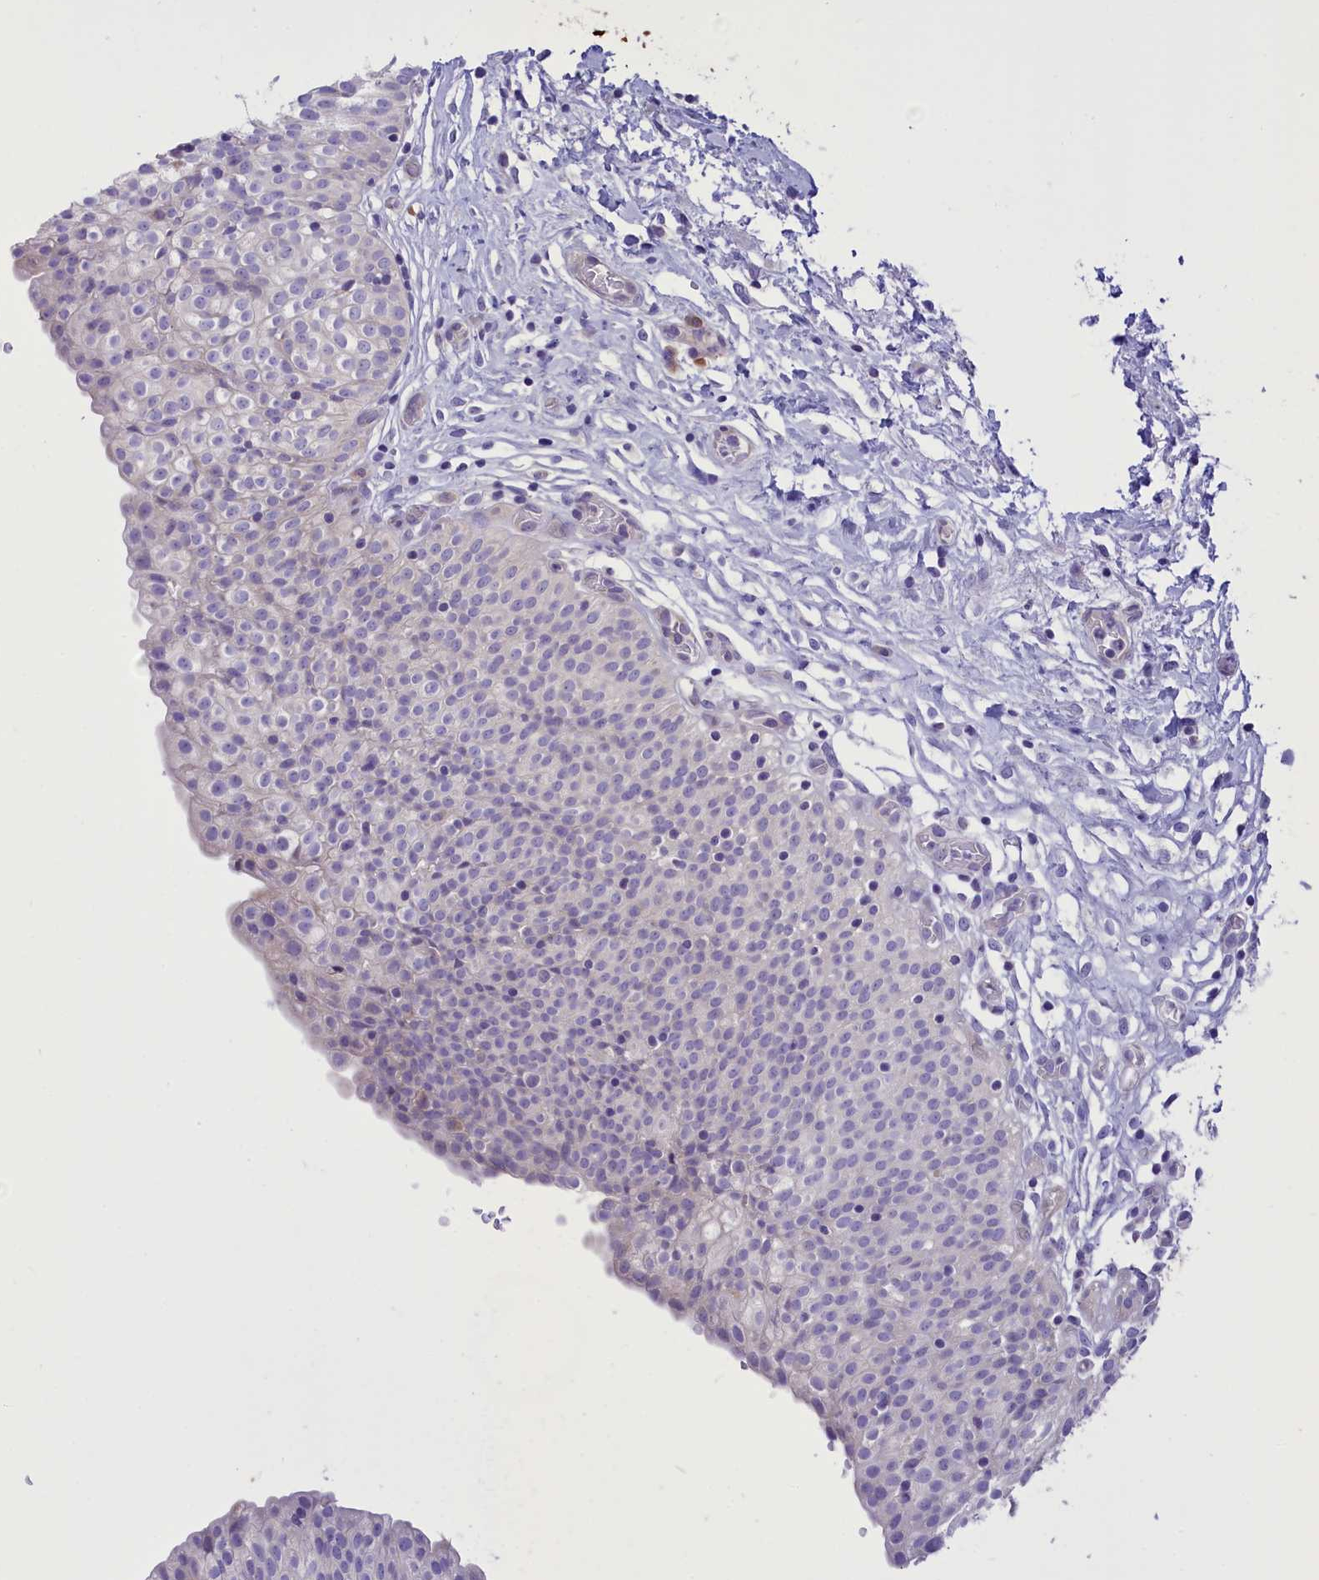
{"staining": {"intensity": "negative", "quantity": "none", "location": "none"}, "tissue": "urinary bladder", "cell_type": "Urothelial cells", "image_type": "normal", "snomed": [{"axis": "morphology", "description": "Normal tissue, NOS"}, {"axis": "topography", "description": "Urinary bladder"}], "caption": "Immunohistochemistry of benign urinary bladder exhibits no positivity in urothelial cells.", "gene": "DCAF16", "patient": {"sex": "male", "age": 55}}